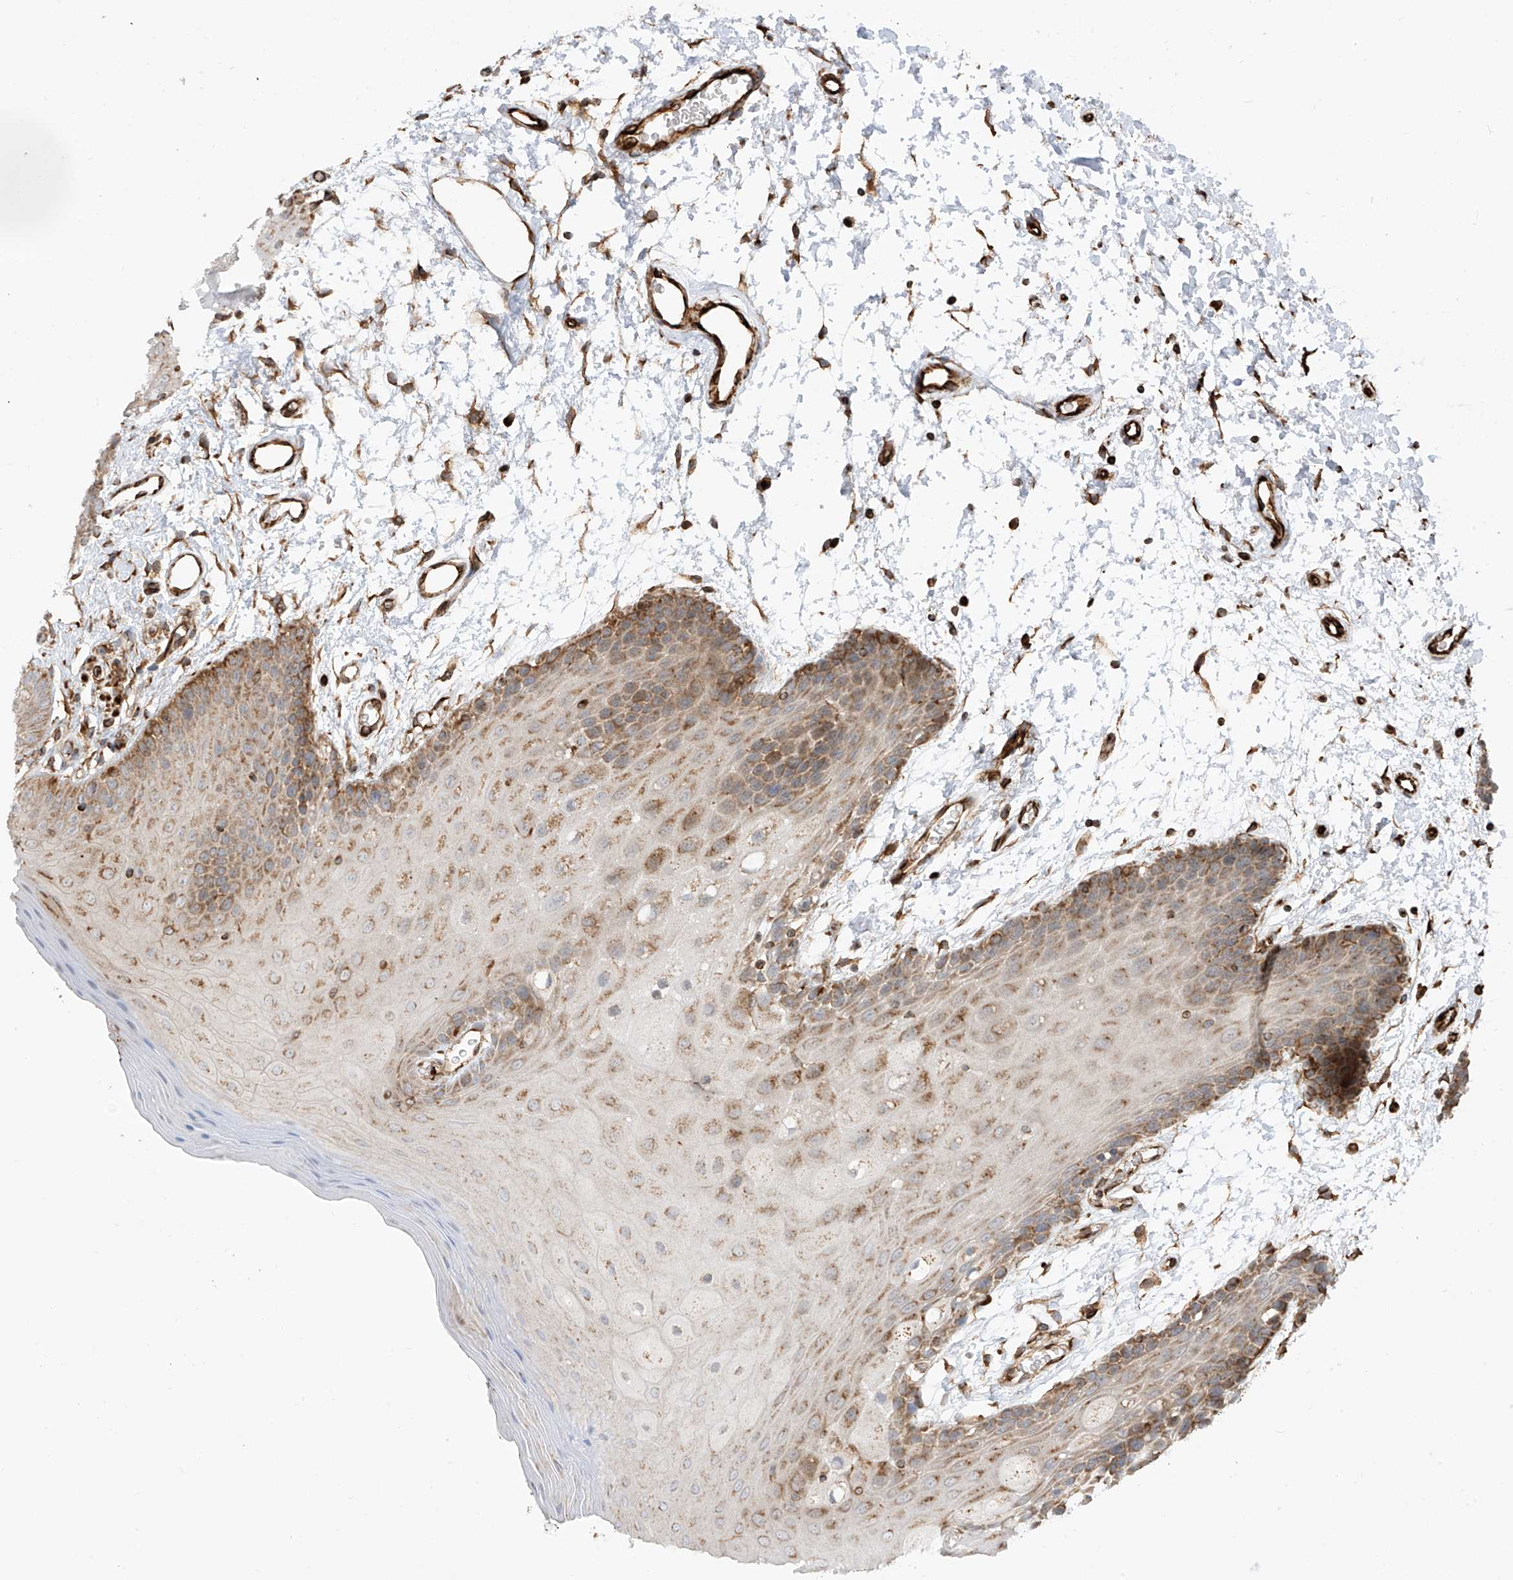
{"staining": {"intensity": "moderate", "quantity": "25%-75%", "location": "cytoplasmic/membranous"}, "tissue": "oral mucosa", "cell_type": "Squamous epithelial cells", "image_type": "normal", "snomed": [{"axis": "morphology", "description": "Normal tissue, NOS"}, {"axis": "topography", "description": "Skeletal muscle"}, {"axis": "topography", "description": "Oral tissue"}, {"axis": "topography", "description": "Salivary gland"}, {"axis": "topography", "description": "Peripheral nerve tissue"}], "caption": "A micrograph showing moderate cytoplasmic/membranous positivity in about 25%-75% of squamous epithelial cells in benign oral mucosa, as visualized by brown immunohistochemical staining.", "gene": "EIF5B", "patient": {"sex": "male", "age": 54}}